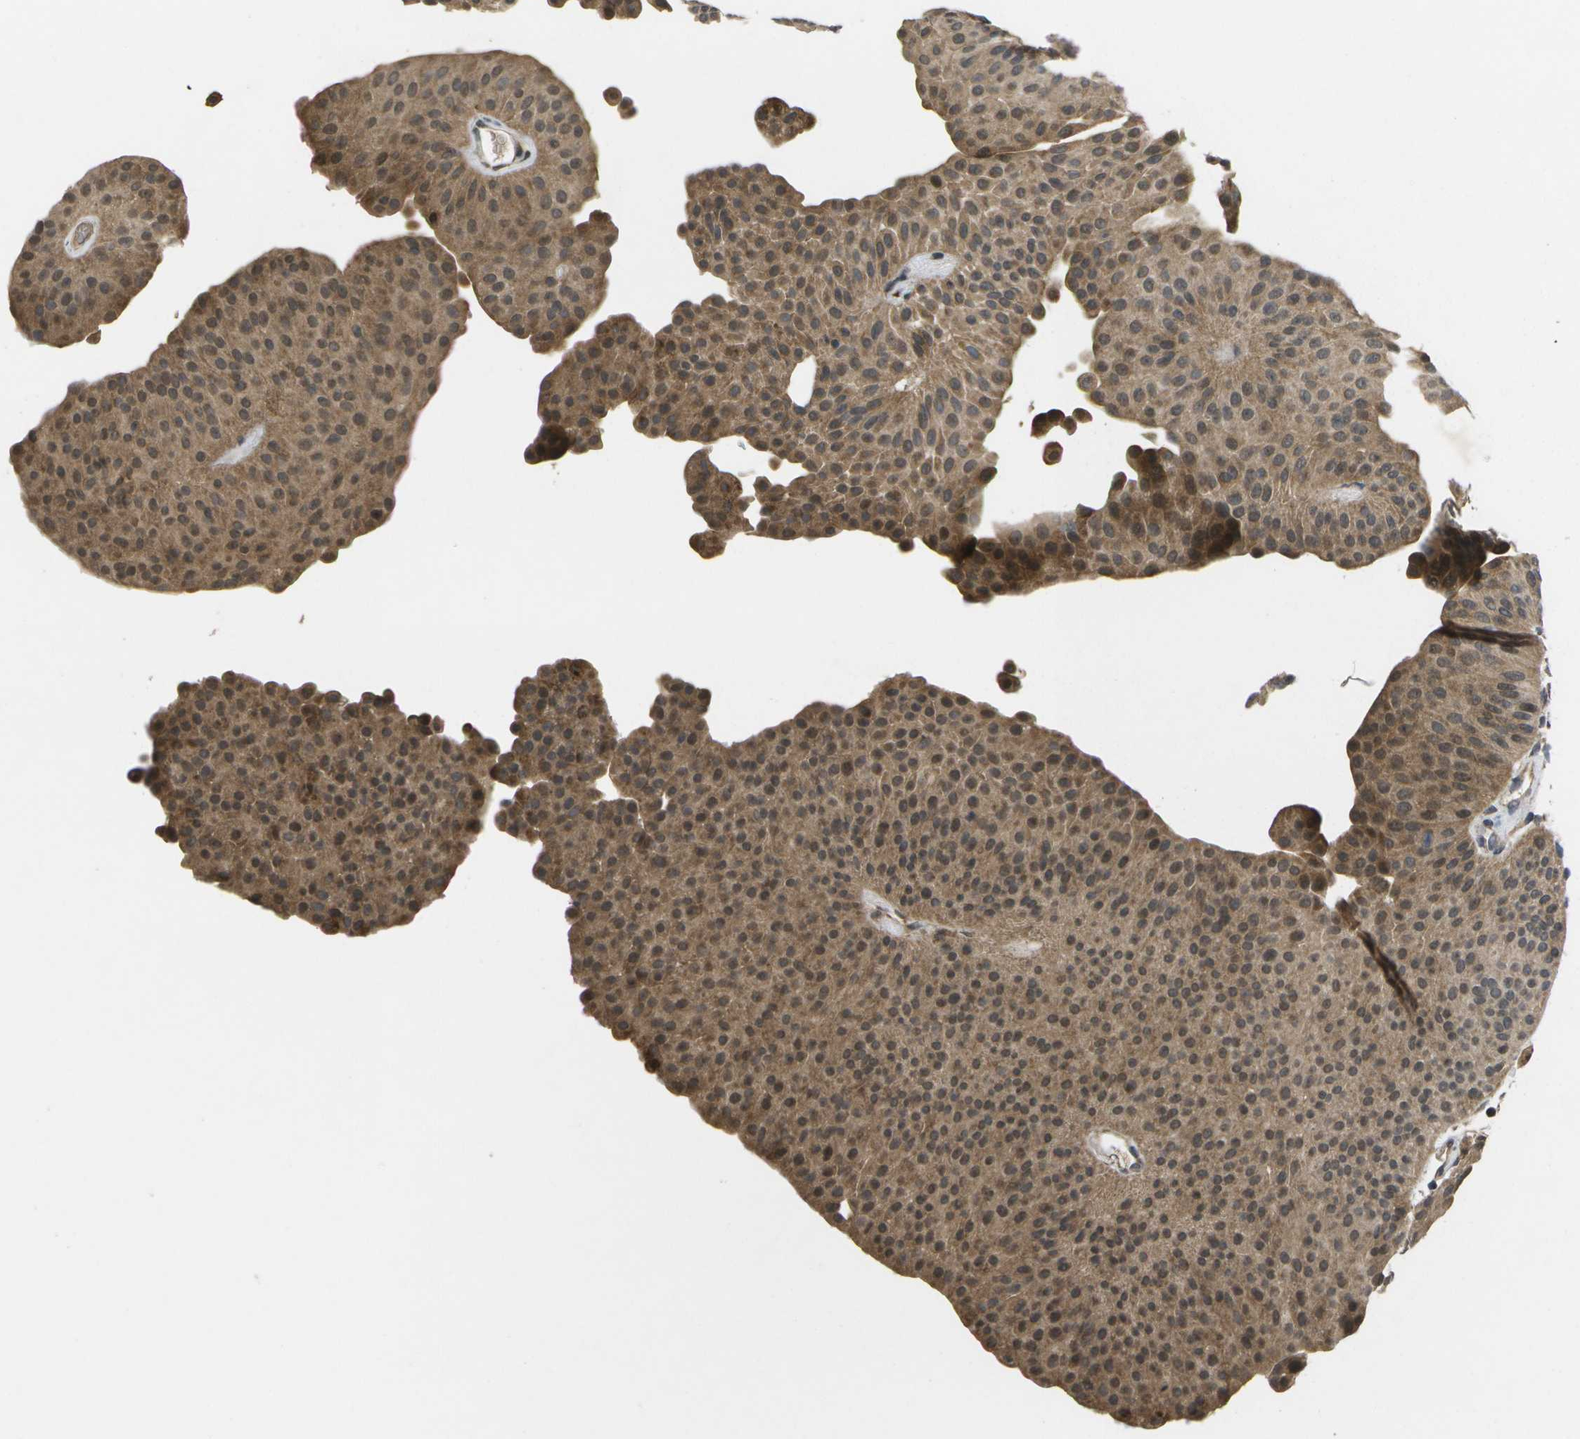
{"staining": {"intensity": "moderate", "quantity": ">75%", "location": "cytoplasmic/membranous,nuclear"}, "tissue": "urothelial cancer", "cell_type": "Tumor cells", "image_type": "cancer", "snomed": [{"axis": "morphology", "description": "Urothelial carcinoma, Low grade"}, {"axis": "topography", "description": "Urinary bladder"}], "caption": "Moderate cytoplasmic/membranous and nuclear staining for a protein is appreciated in about >75% of tumor cells of urothelial cancer using immunohistochemistry.", "gene": "ALAS1", "patient": {"sex": "female", "age": 60}}